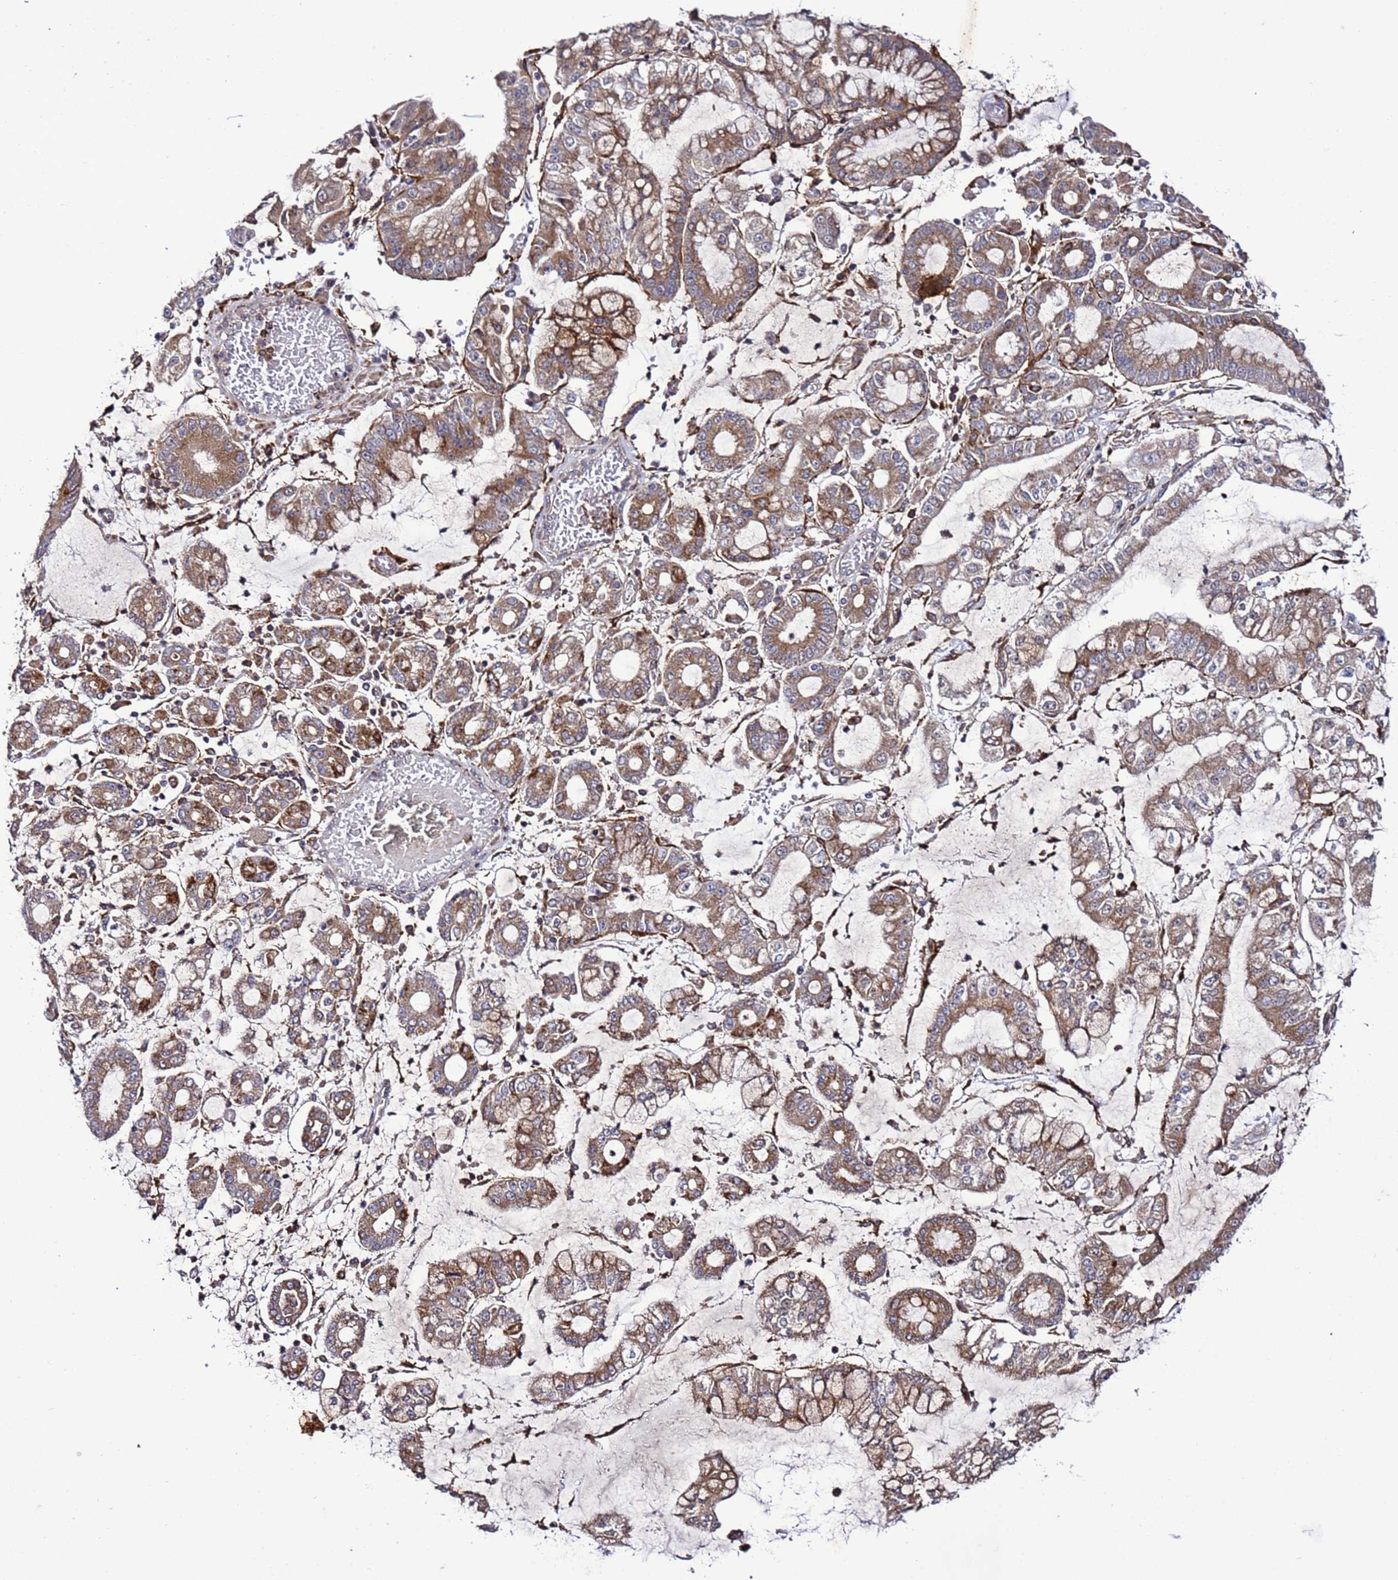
{"staining": {"intensity": "moderate", "quantity": ">75%", "location": "cytoplasmic/membranous"}, "tissue": "stomach cancer", "cell_type": "Tumor cells", "image_type": "cancer", "snomed": [{"axis": "morphology", "description": "Adenocarcinoma, NOS"}, {"axis": "topography", "description": "Stomach"}], "caption": "Immunohistochemical staining of stomach cancer shows medium levels of moderate cytoplasmic/membranous protein positivity in about >75% of tumor cells.", "gene": "TMEM176B", "patient": {"sex": "male", "age": 76}}